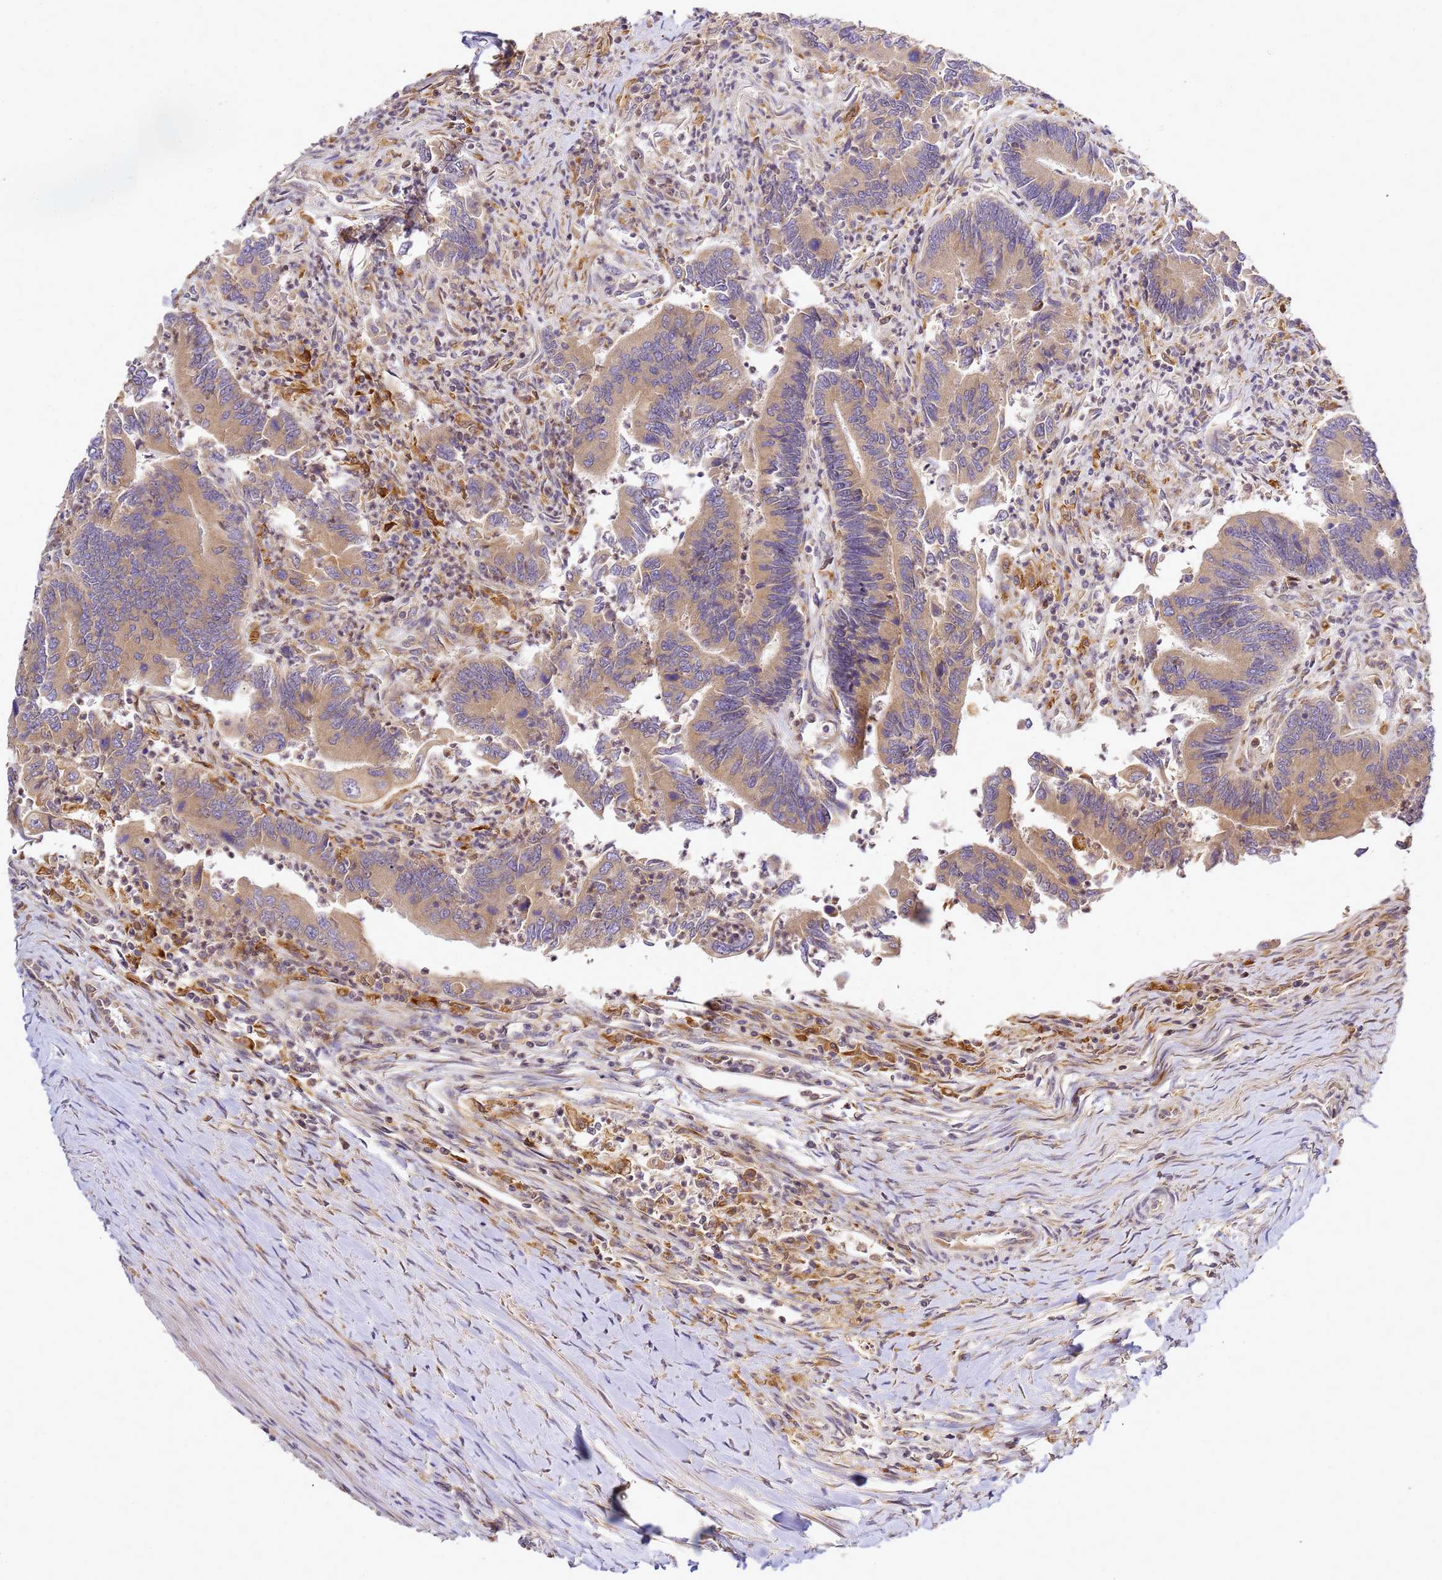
{"staining": {"intensity": "moderate", "quantity": ">75%", "location": "cytoplasmic/membranous"}, "tissue": "colorectal cancer", "cell_type": "Tumor cells", "image_type": "cancer", "snomed": [{"axis": "morphology", "description": "Adenocarcinoma, NOS"}, {"axis": "topography", "description": "Colon"}], "caption": "Colorectal cancer (adenocarcinoma) tissue exhibits moderate cytoplasmic/membranous positivity in about >75% of tumor cells (Stains: DAB in brown, nuclei in blue, Microscopy: brightfield microscopy at high magnification).", "gene": "ADPGK", "patient": {"sex": "female", "age": 67}}